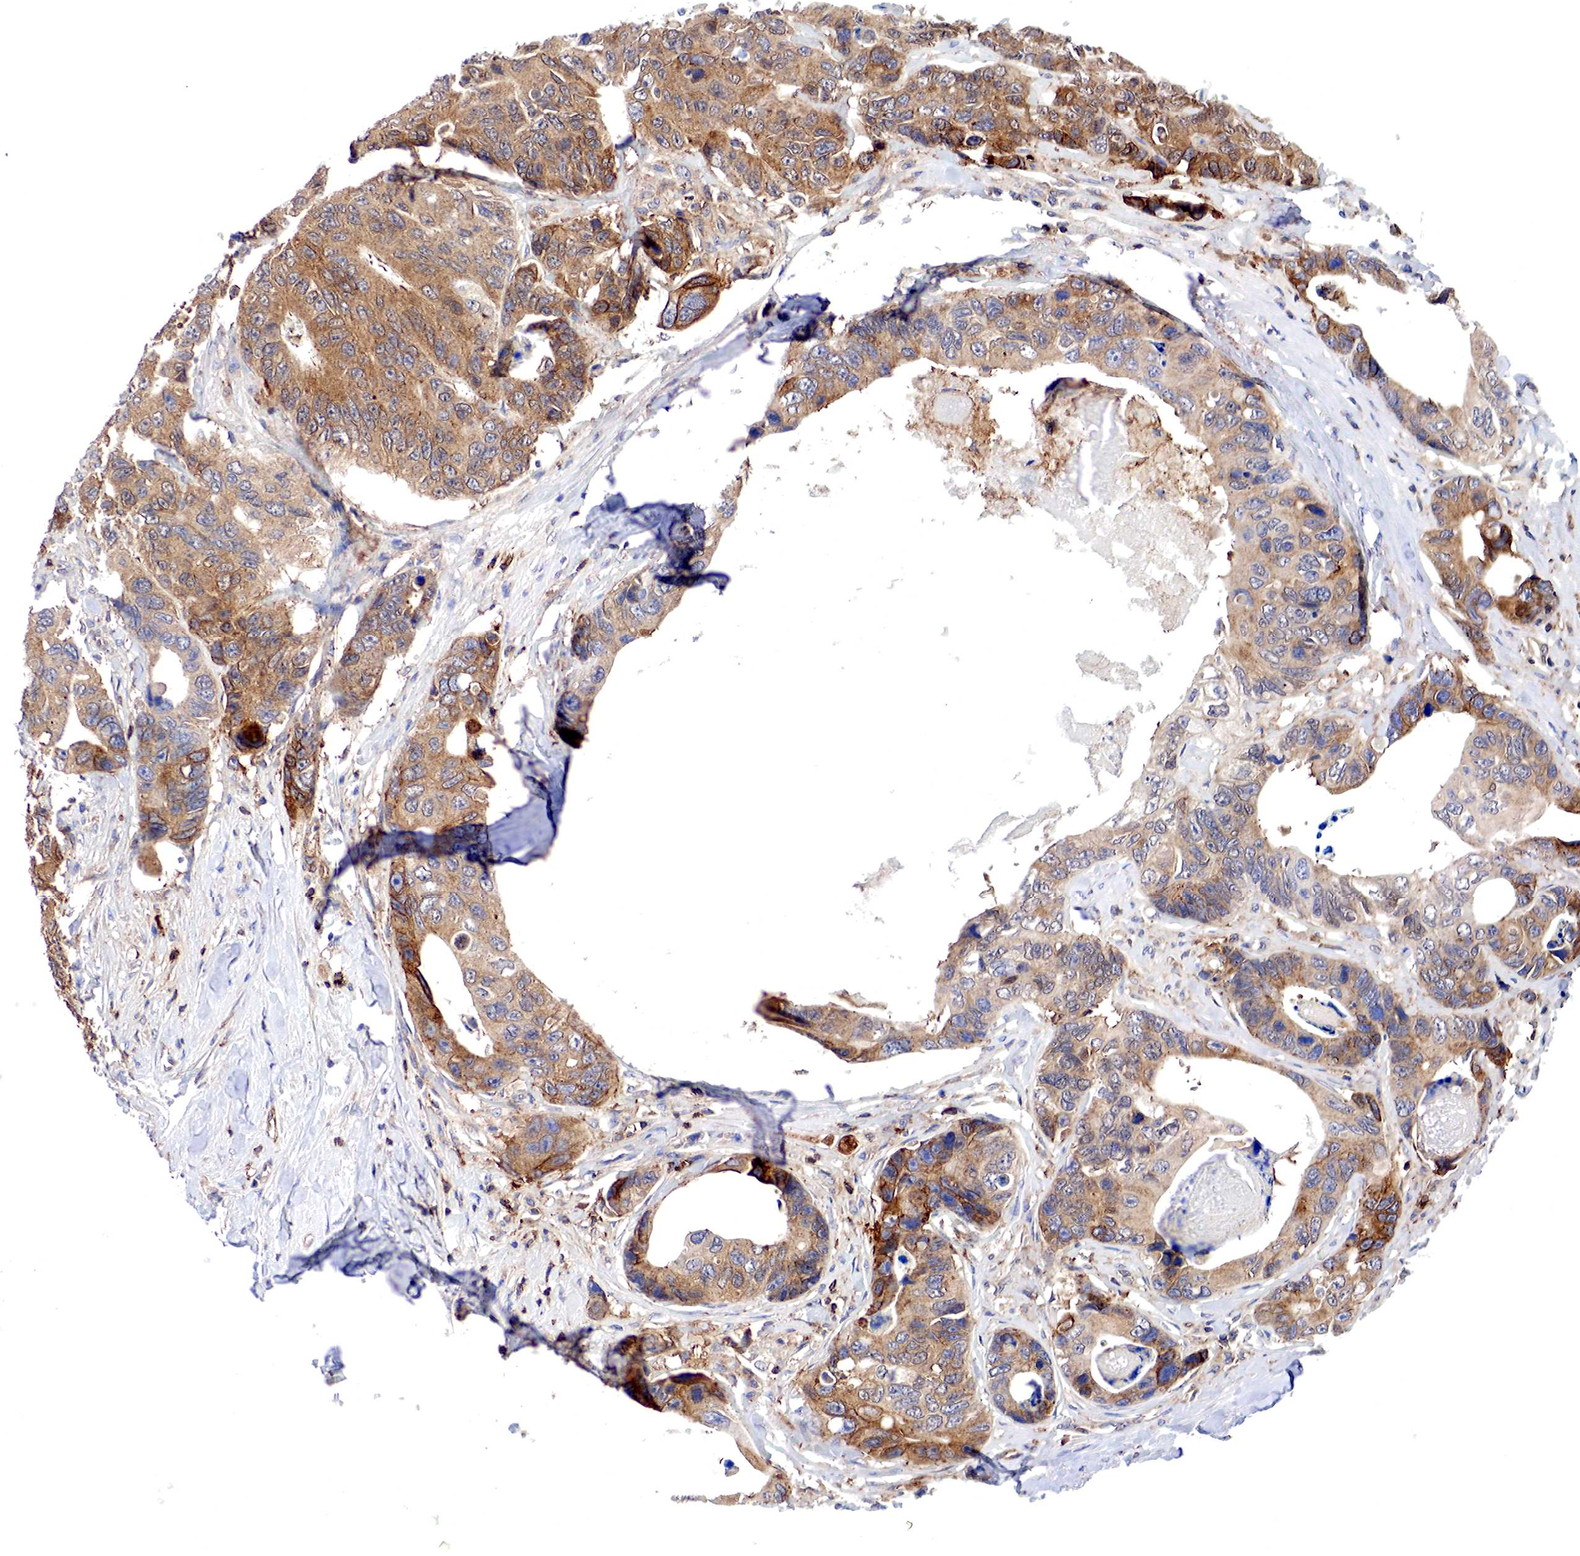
{"staining": {"intensity": "moderate", "quantity": "25%-75%", "location": "cytoplasmic/membranous,nuclear"}, "tissue": "colorectal cancer", "cell_type": "Tumor cells", "image_type": "cancer", "snomed": [{"axis": "morphology", "description": "Adenocarcinoma, NOS"}, {"axis": "topography", "description": "Colon"}], "caption": "IHC photomicrograph of colorectal cancer stained for a protein (brown), which demonstrates medium levels of moderate cytoplasmic/membranous and nuclear positivity in approximately 25%-75% of tumor cells.", "gene": "PABIR2", "patient": {"sex": "female", "age": 86}}